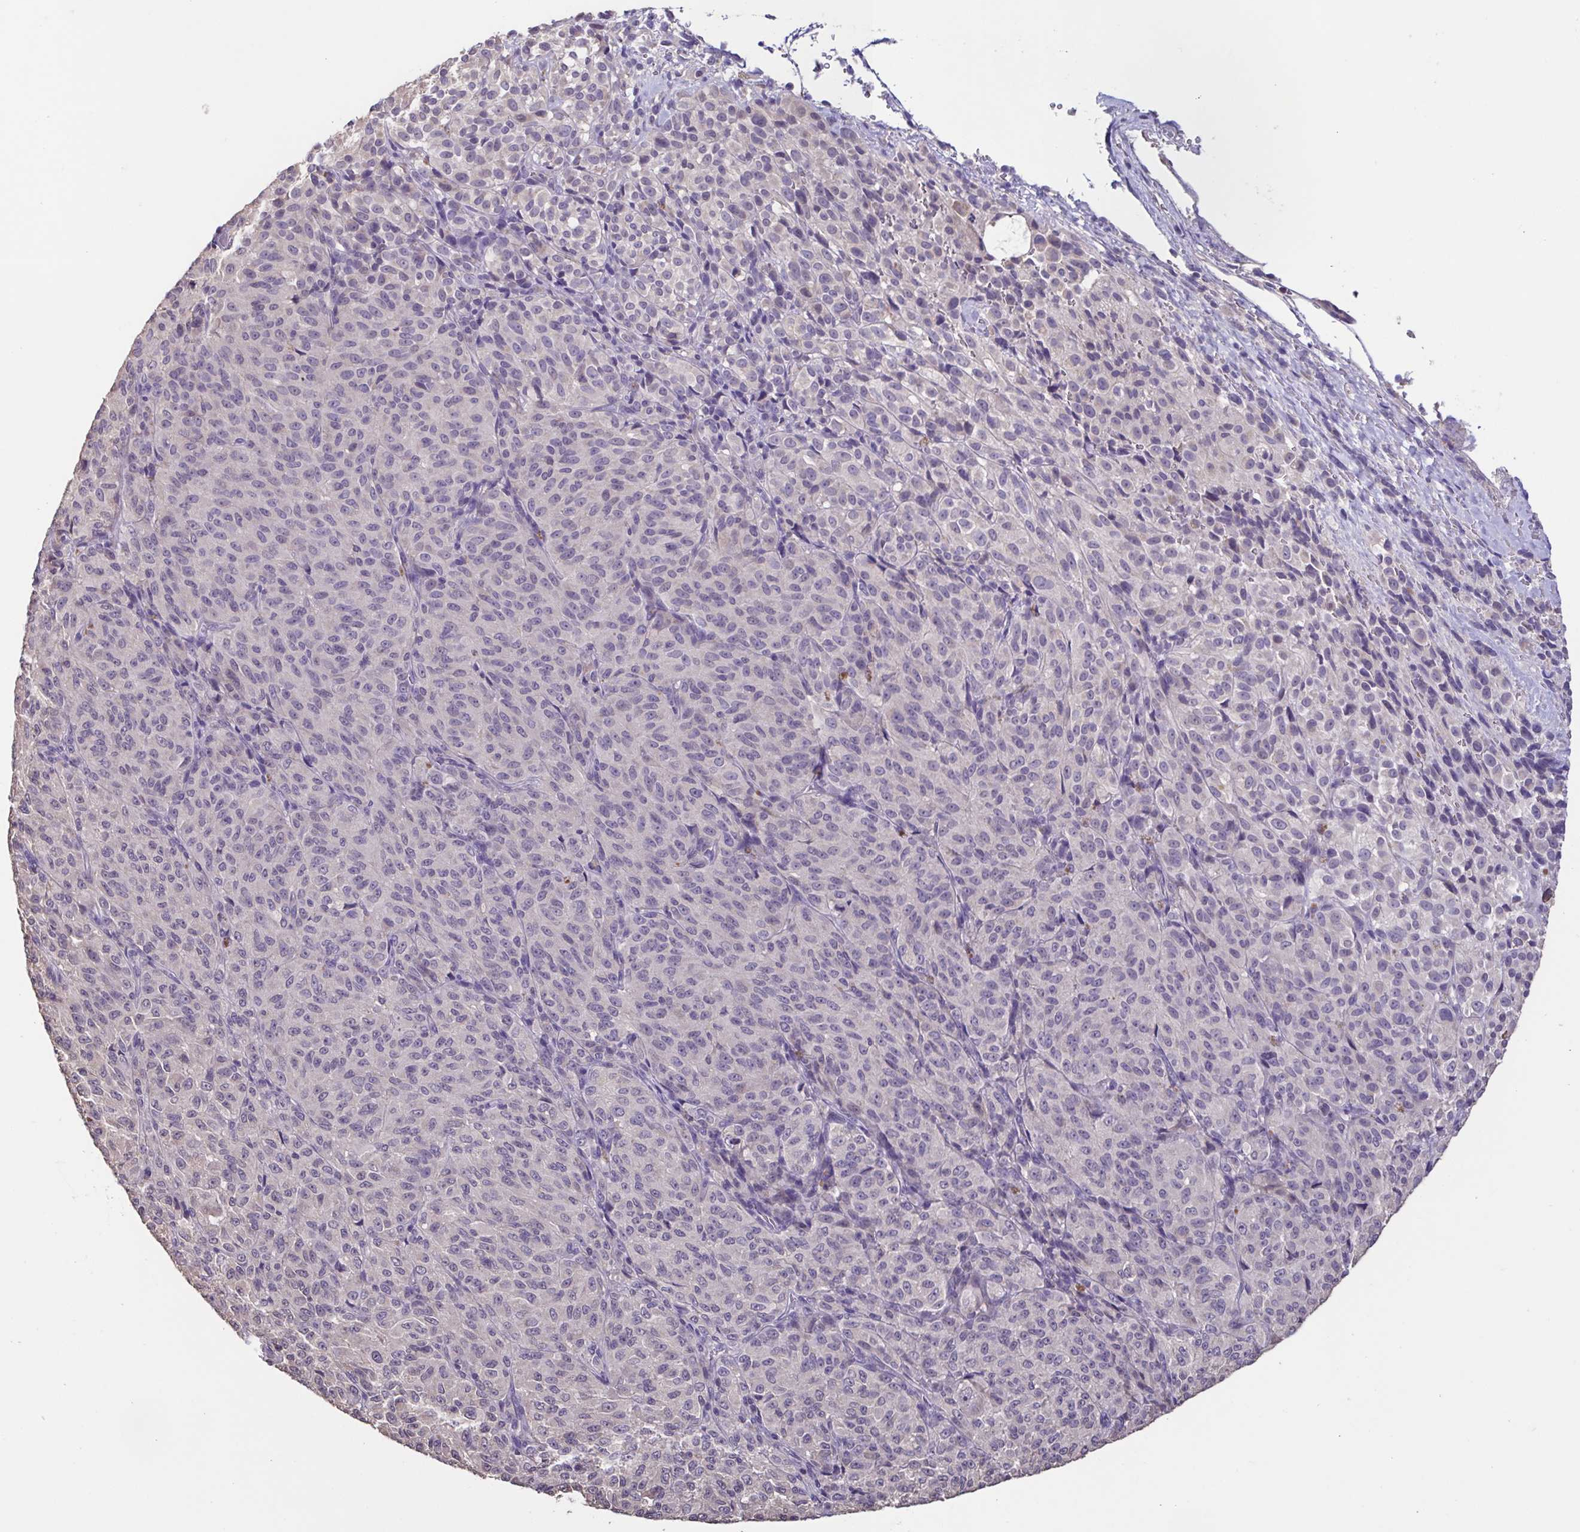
{"staining": {"intensity": "negative", "quantity": "none", "location": "none"}, "tissue": "melanoma", "cell_type": "Tumor cells", "image_type": "cancer", "snomed": [{"axis": "morphology", "description": "Malignant melanoma, Metastatic site"}, {"axis": "topography", "description": "Brain"}], "caption": "This is an immunohistochemistry (IHC) image of human malignant melanoma (metastatic site). There is no expression in tumor cells.", "gene": "ACTRT2", "patient": {"sex": "female", "age": 56}}